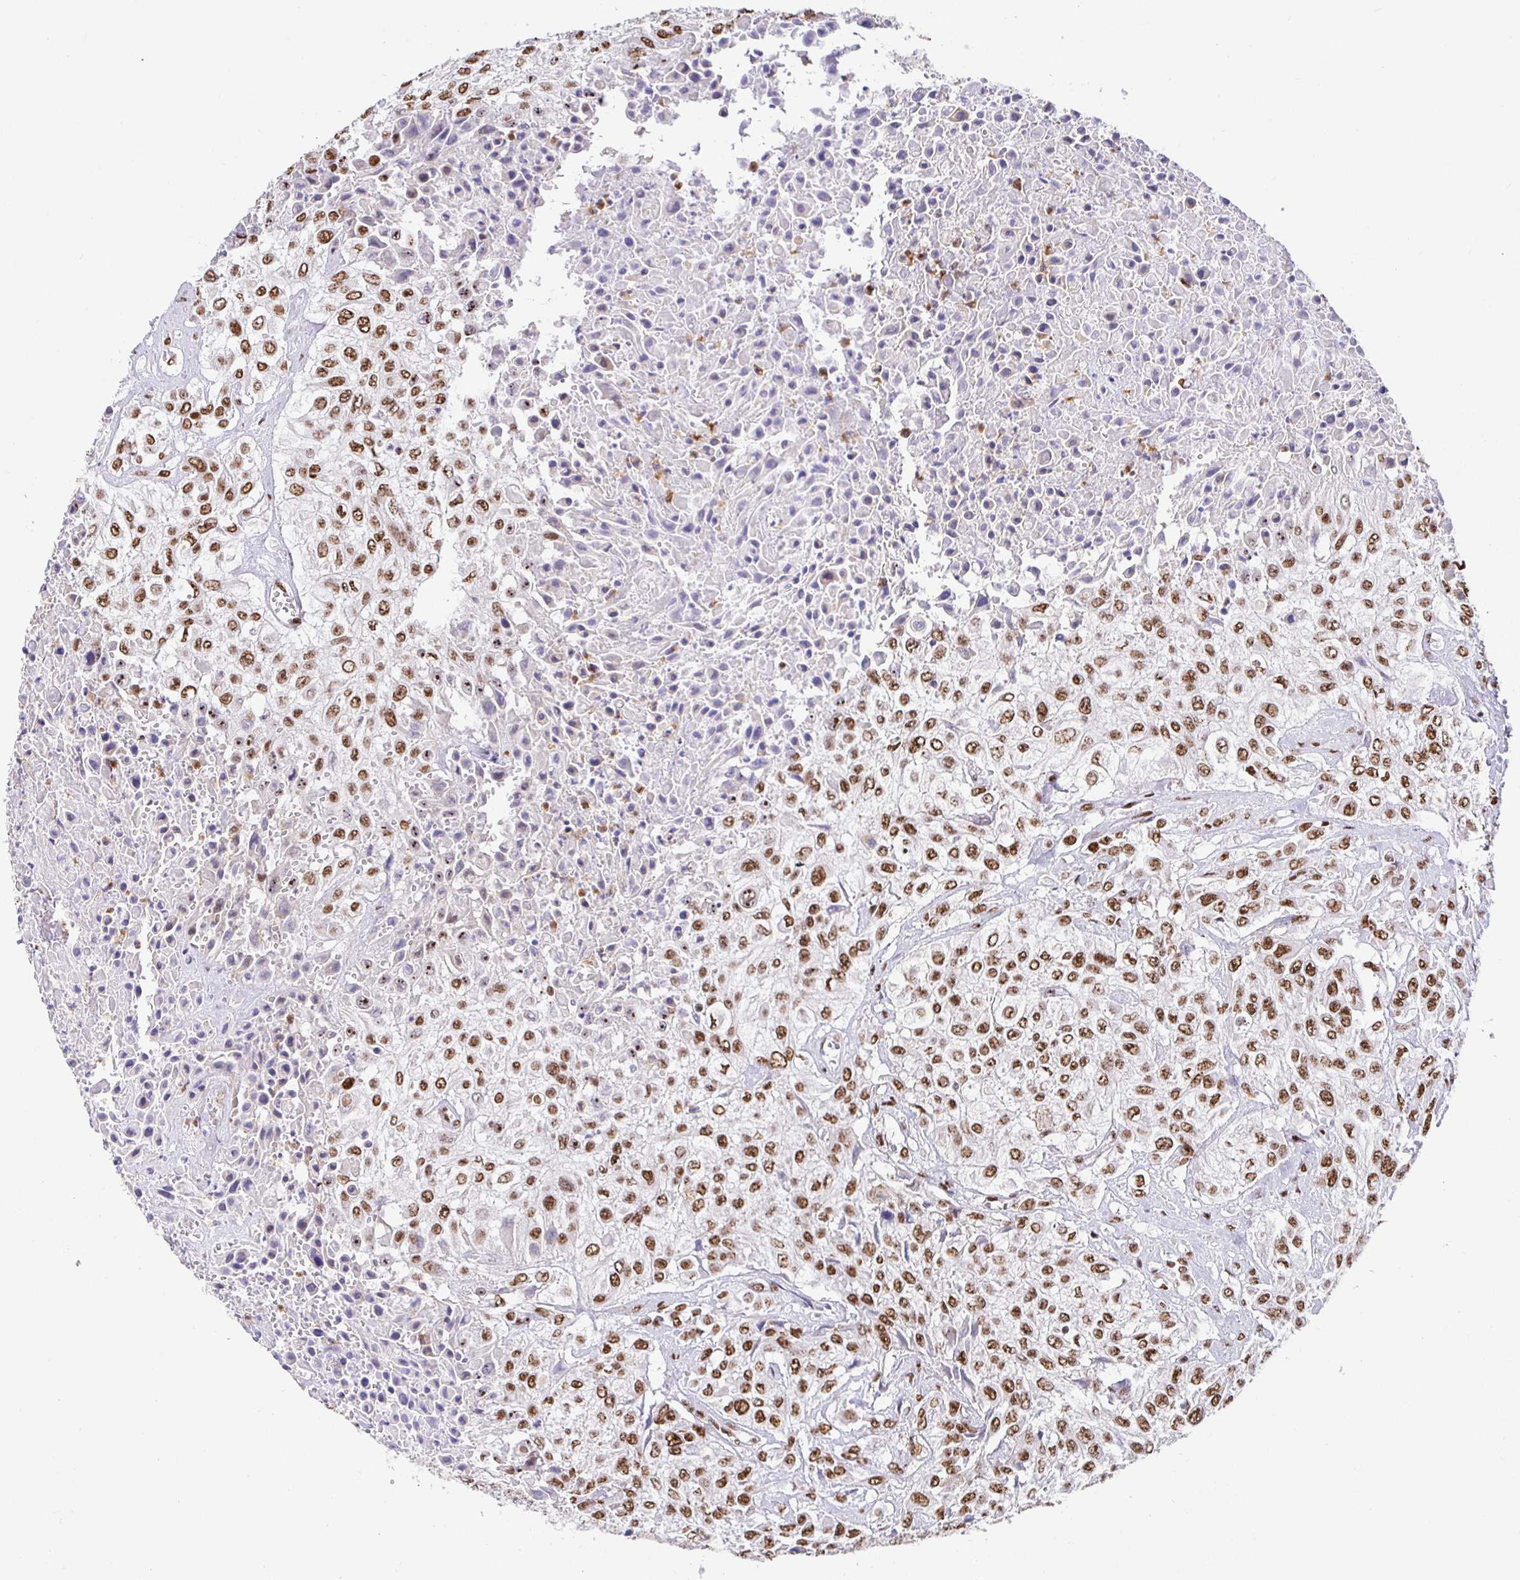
{"staining": {"intensity": "moderate", "quantity": ">75%", "location": "nuclear"}, "tissue": "urothelial cancer", "cell_type": "Tumor cells", "image_type": "cancer", "snomed": [{"axis": "morphology", "description": "Urothelial carcinoma, High grade"}, {"axis": "topography", "description": "Urinary bladder"}], "caption": "About >75% of tumor cells in human urothelial carcinoma (high-grade) show moderate nuclear protein expression as visualized by brown immunohistochemical staining.", "gene": "SETD5", "patient": {"sex": "male", "age": 57}}